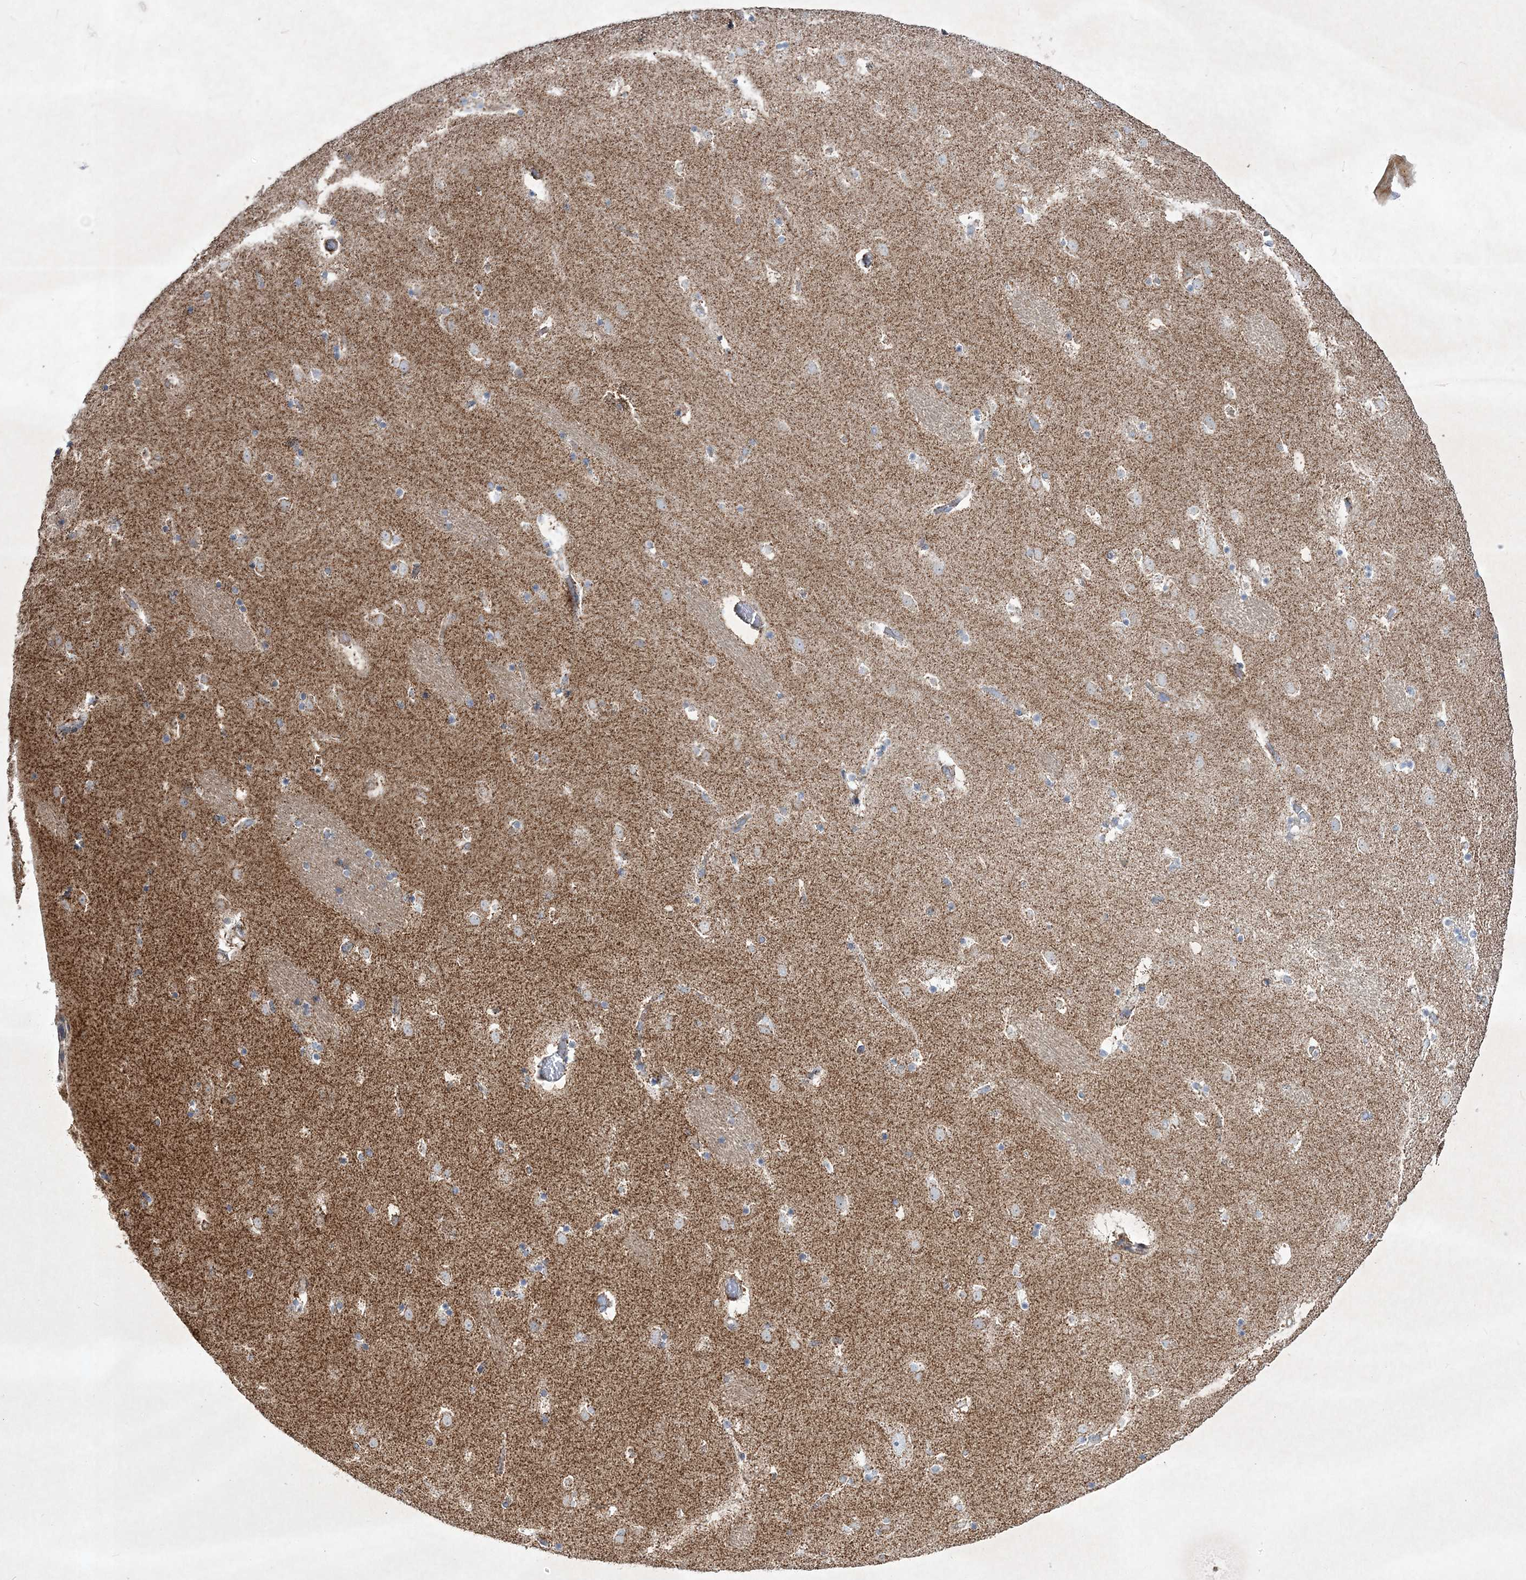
{"staining": {"intensity": "weak", "quantity": "<25%", "location": "cytoplasmic/membranous"}, "tissue": "caudate", "cell_type": "Glial cells", "image_type": "normal", "snomed": [{"axis": "morphology", "description": "Normal tissue, NOS"}, {"axis": "topography", "description": "Lateral ventricle wall"}], "caption": "This micrograph is of unremarkable caudate stained with immunohistochemistry (IHC) to label a protein in brown with the nuclei are counter-stained blue. There is no staining in glial cells.", "gene": "RICTOR", "patient": {"sex": "male", "age": 45}}